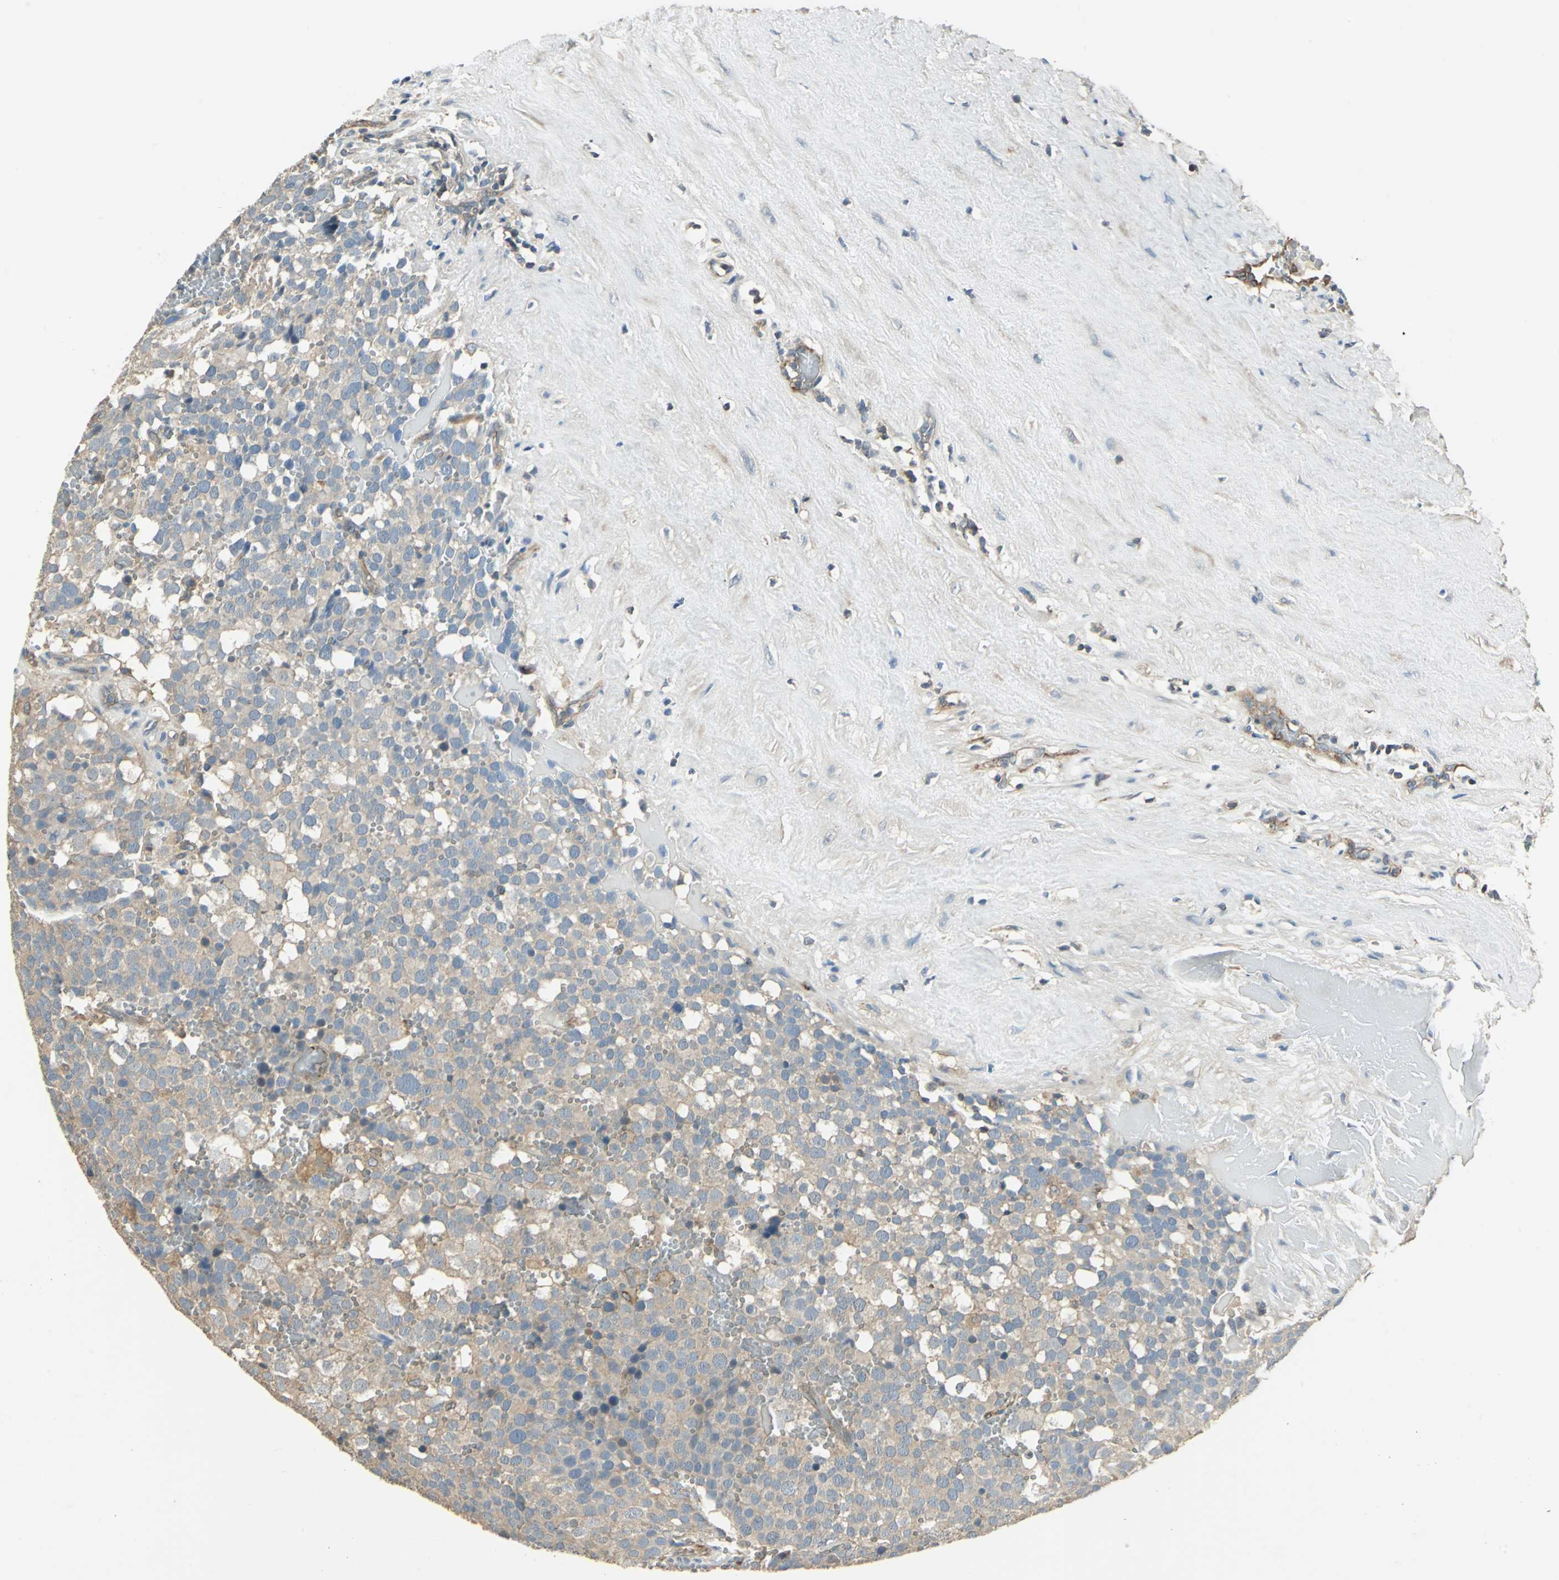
{"staining": {"intensity": "weak", "quantity": ">75%", "location": "cytoplasmic/membranous"}, "tissue": "testis cancer", "cell_type": "Tumor cells", "image_type": "cancer", "snomed": [{"axis": "morphology", "description": "Seminoma, NOS"}, {"axis": "topography", "description": "Testis"}], "caption": "IHC (DAB) staining of human testis cancer (seminoma) demonstrates weak cytoplasmic/membranous protein expression in approximately >75% of tumor cells.", "gene": "RAPGEF1", "patient": {"sex": "male", "age": 71}}